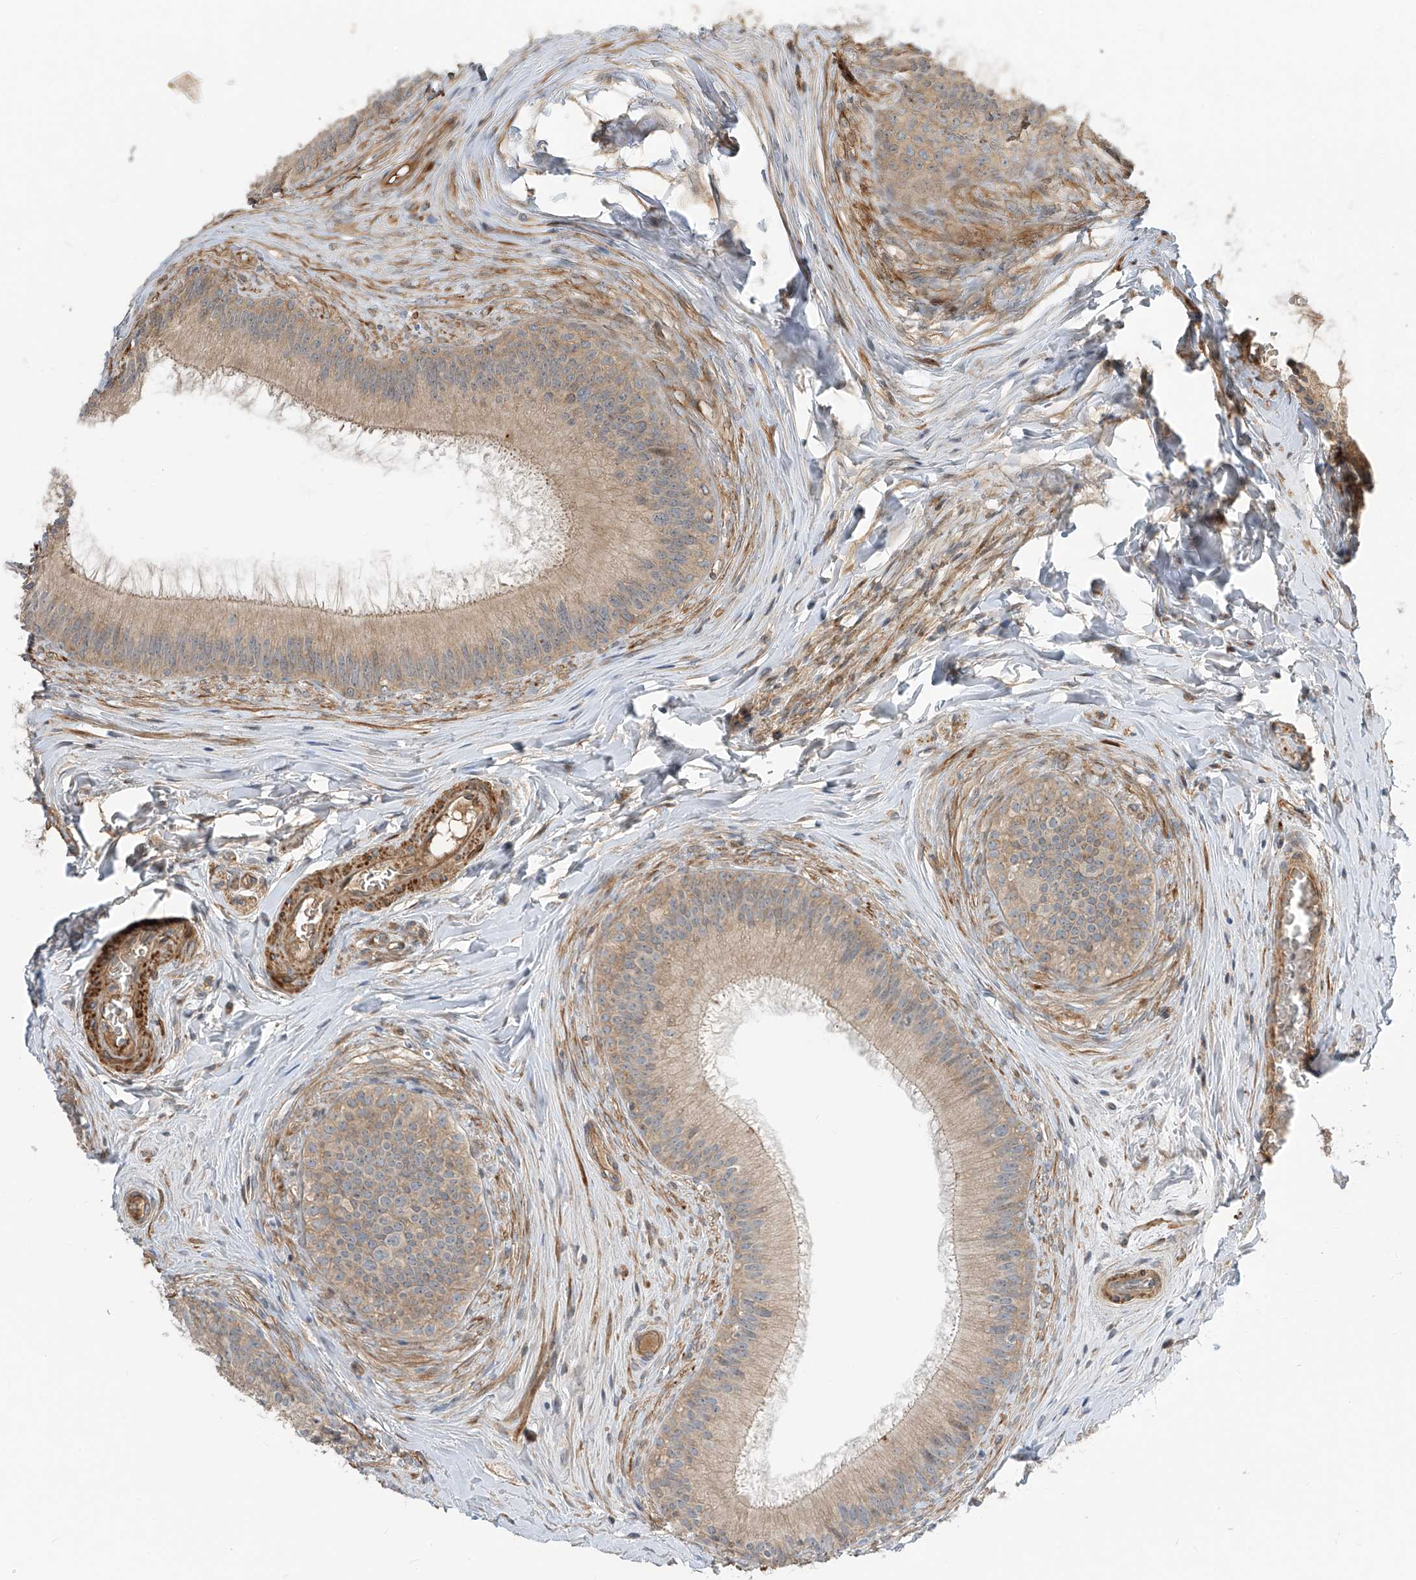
{"staining": {"intensity": "moderate", "quantity": ">75%", "location": "cytoplasmic/membranous"}, "tissue": "epididymis", "cell_type": "Glandular cells", "image_type": "normal", "snomed": [{"axis": "morphology", "description": "Normal tissue, NOS"}, {"axis": "topography", "description": "Epididymis"}], "caption": "Protein analysis of unremarkable epididymis demonstrates moderate cytoplasmic/membranous expression in approximately >75% of glandular cells.", "gene": "ENTR1", "patient": {"sex": "male", "age": 27}}